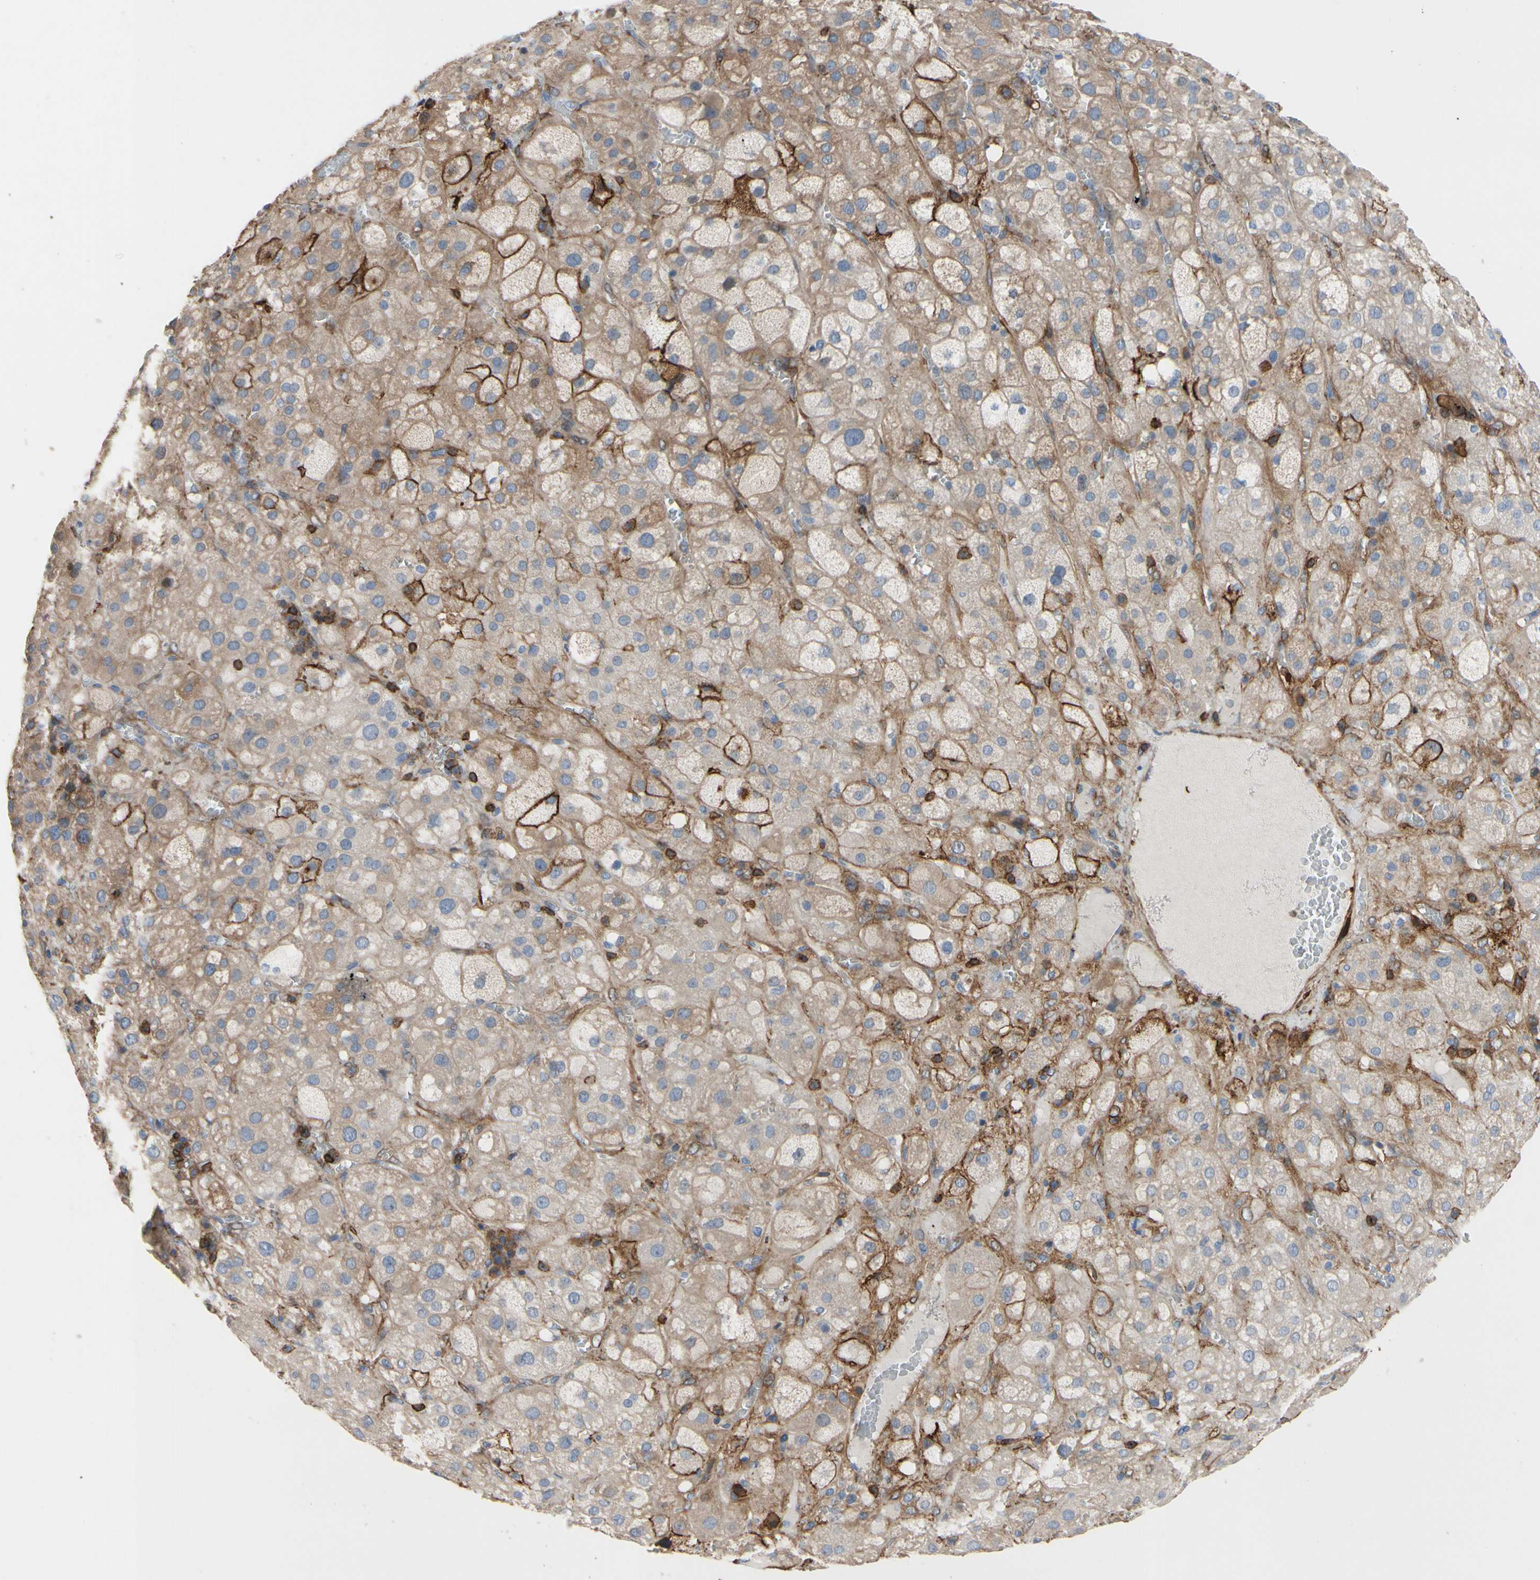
{"staining": {"intensity": "strong", "quantity": "25%-75%", "location": "cytoplasmic/membranous"}, "tissue": "adrenal gland", "cell_type": "Glandular cells", "image_type": "normal", "snomed": [{"axis": "morphology", "description": "Normal tissue, NOS"}, {"axis": "topography", "description": "Adrenal gland"}], "caption": "Glandular cells exhibit strong cytoplasmic/membranous positivity in approximately 25%-75% of cells in benign adrenal gland.", "gene": "ANXA6", "patient": {"sex": "female", "age": 47}}